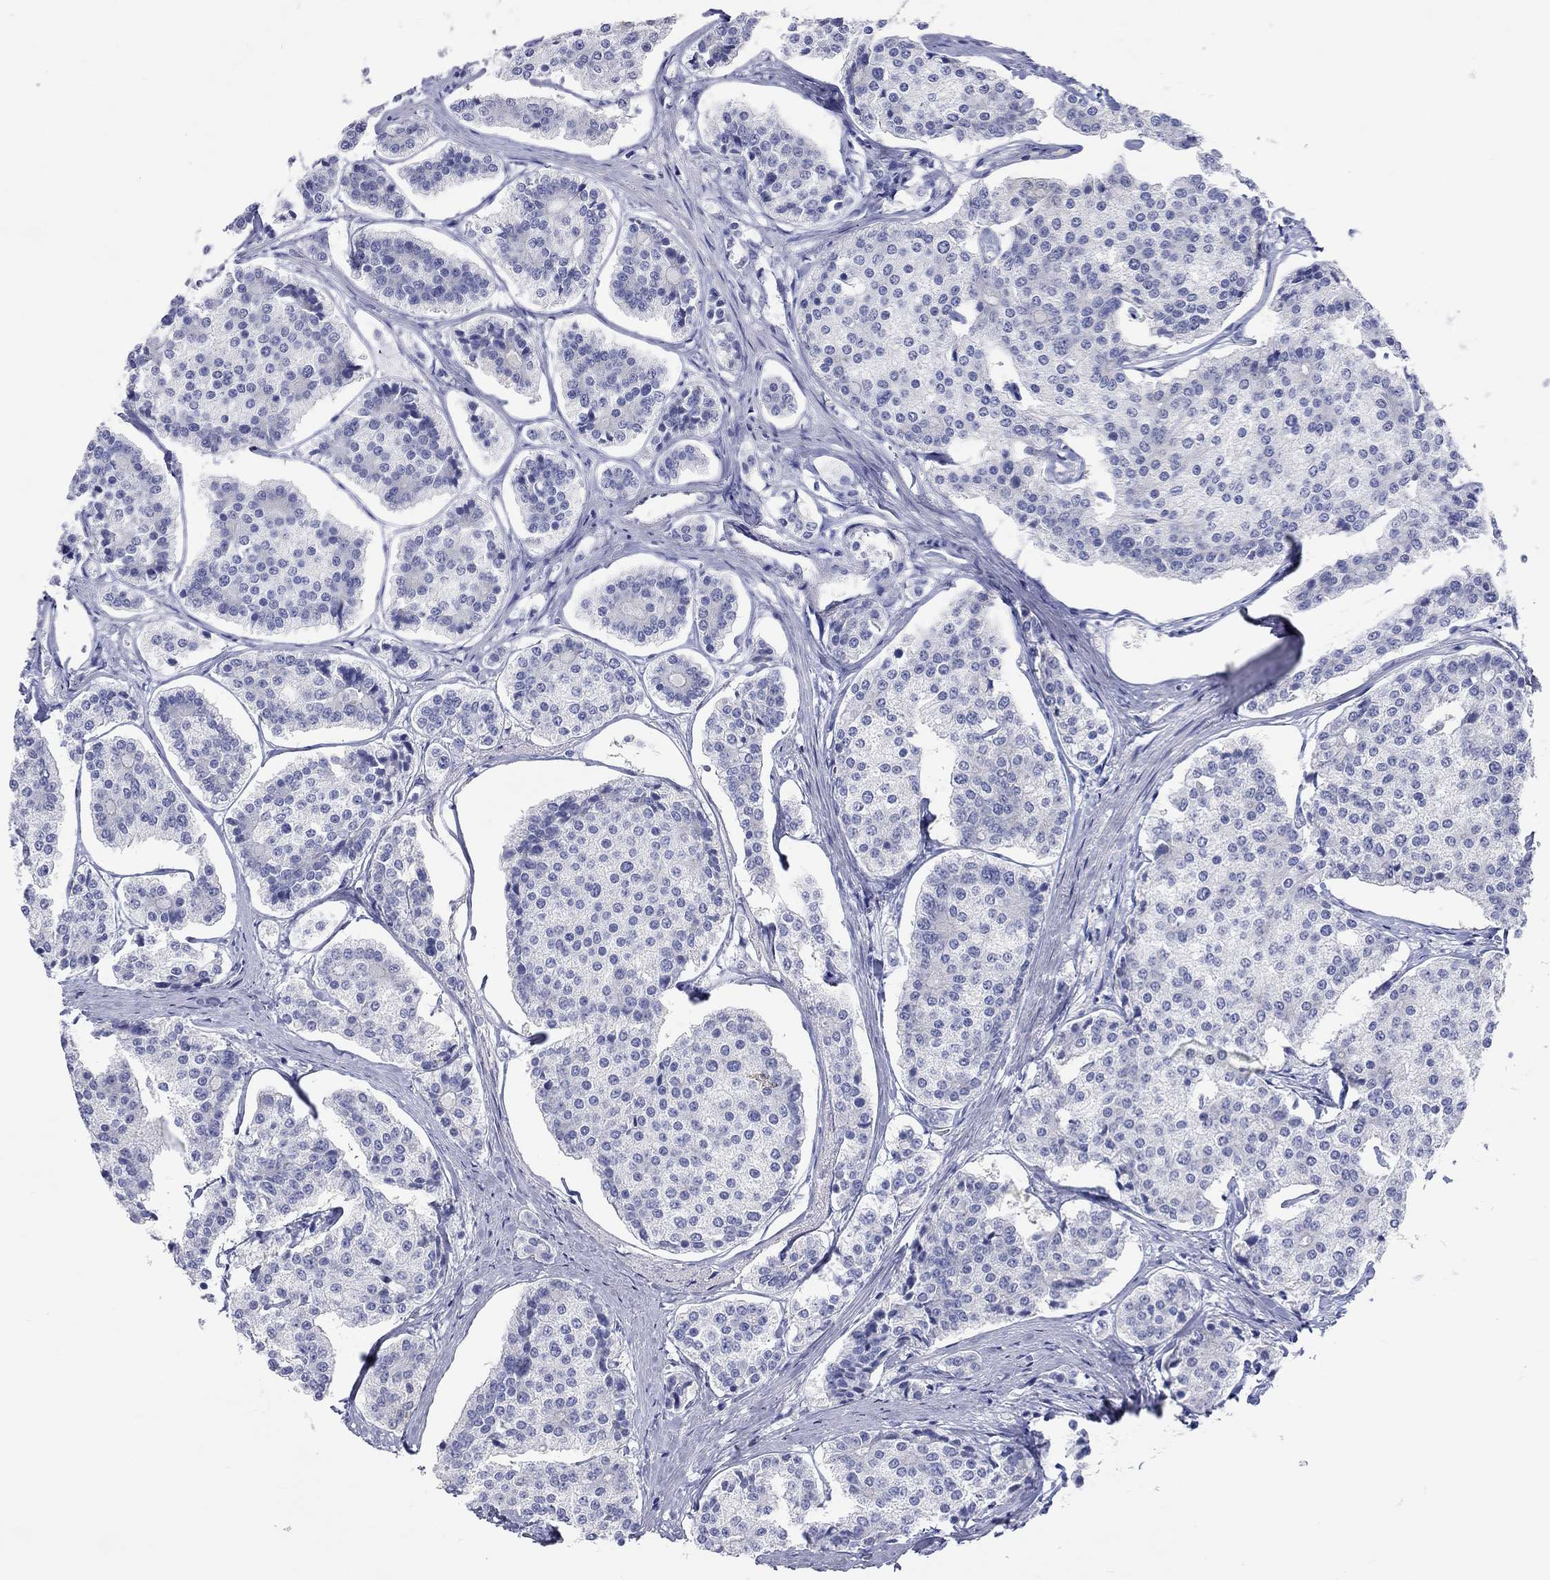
{"staining": {"intensity": "negative", "quantity": "none", "location": "none"}, "tissue": "carcinoid", "cell_type": "Tumor cells", "image_type": "cancer", "snomed": [{"axis": "morphology", "description": "Carcinoid, malignant, NOS"}, {"axis": "topography", "description": "Small intestine"}], "caption": "This is an immunohistochemistry (IHC) photomicrograph of carcinoid. There is no staining in tumor cells.", "gene": "SPATA9", "patient": {"sex": "female", "age": 65}}